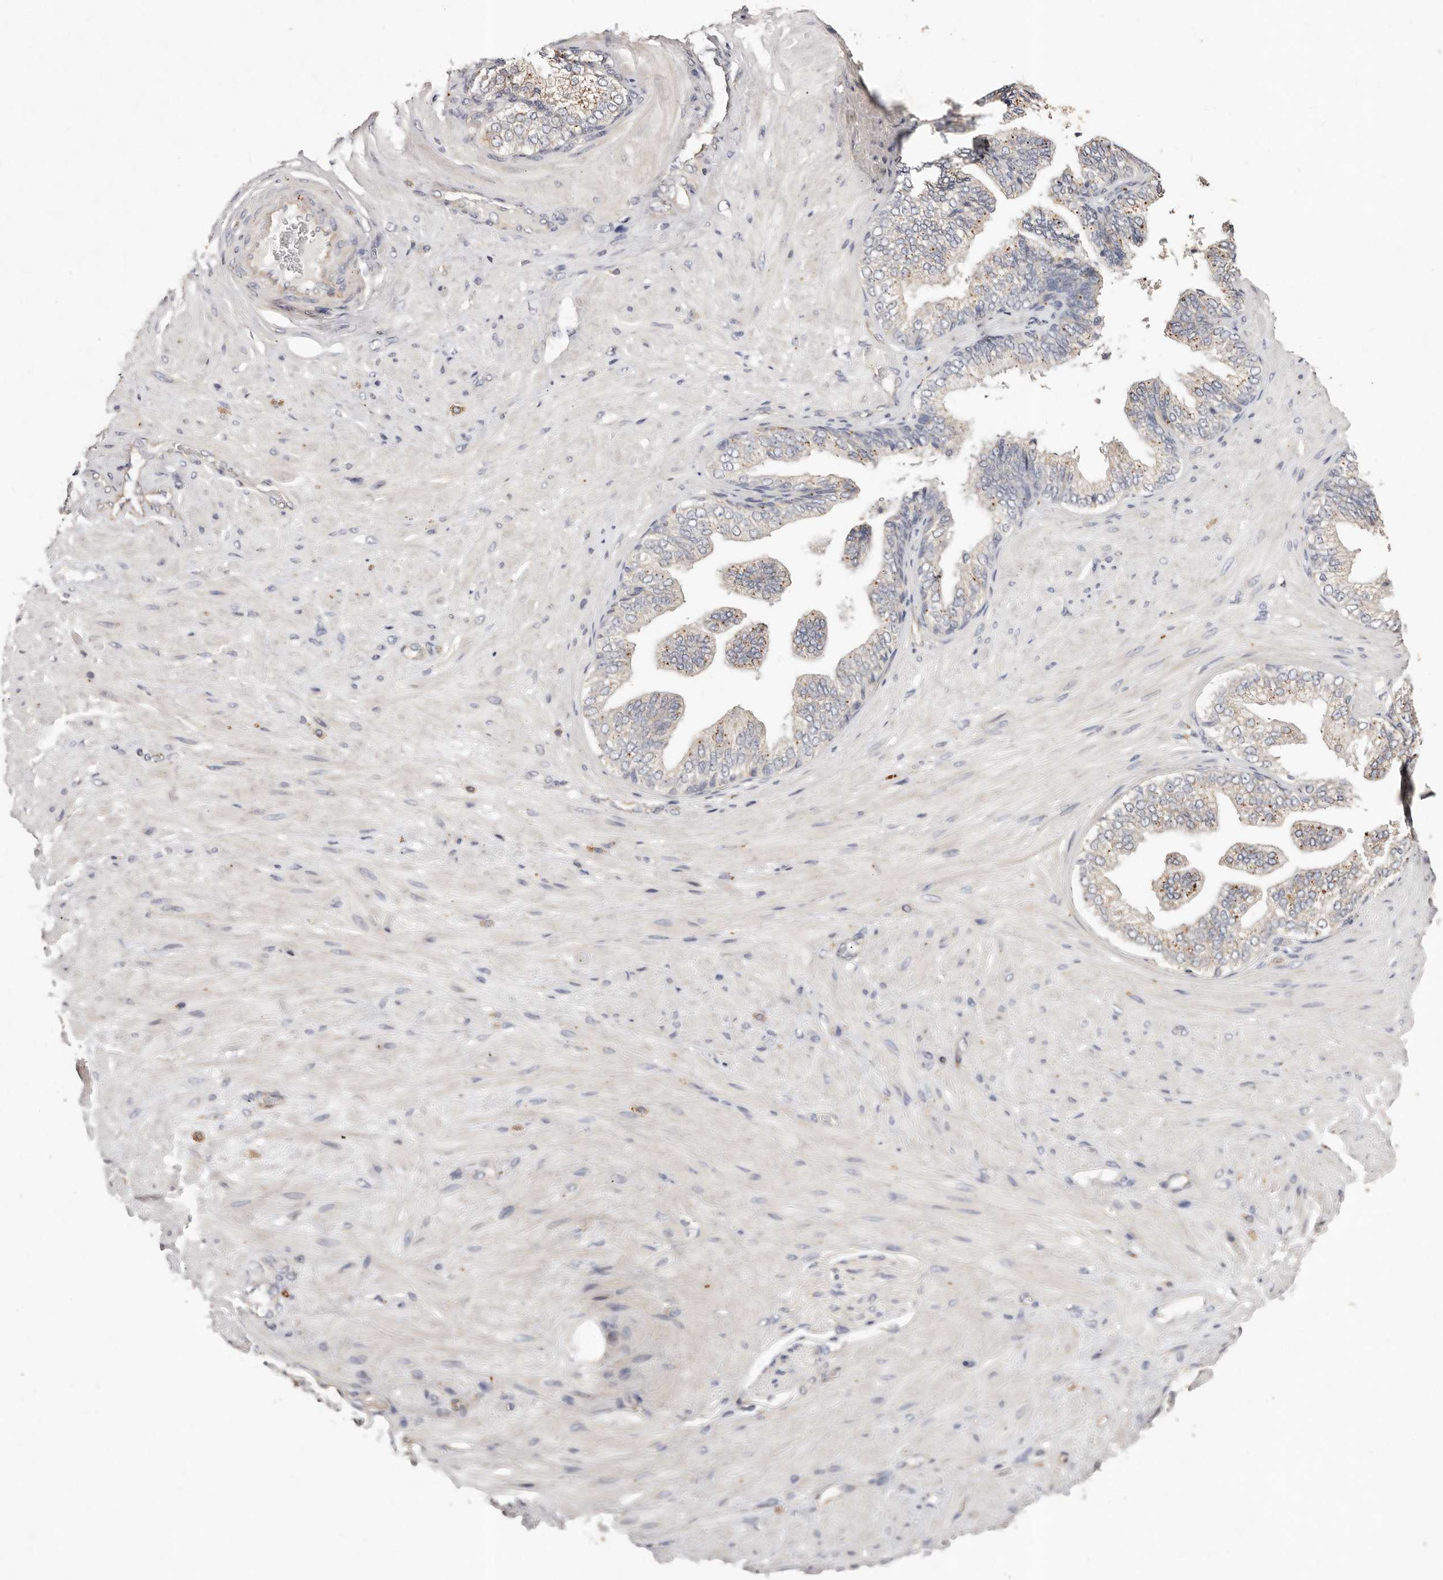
{"staining": {"intensity": "weak", "quantity": "25%-75%", "location": "cytoplasmic/membranous"}, "tissue": "adipose tissue", "cell_type": "Adipocytes", "image_type": "normal", "snomed": [{"axis": "morphology", "description": "Normal tissue, NOS"}, {"axis": "morphology", "description": "Adenocarcinoma, Low grade"}, {"axis": "topography", "description": "Prostate"}, {"axis": "topography", "description": "Peripheral nerve tissue"}], "caption": "Adipocytes demonstrate weak cytoplasmic/membranous positivity in approximately 25%-75% of cells in benign adipose tissue.", "gene": "THBS3", "patient": {"sex": "male", "age": 63}}